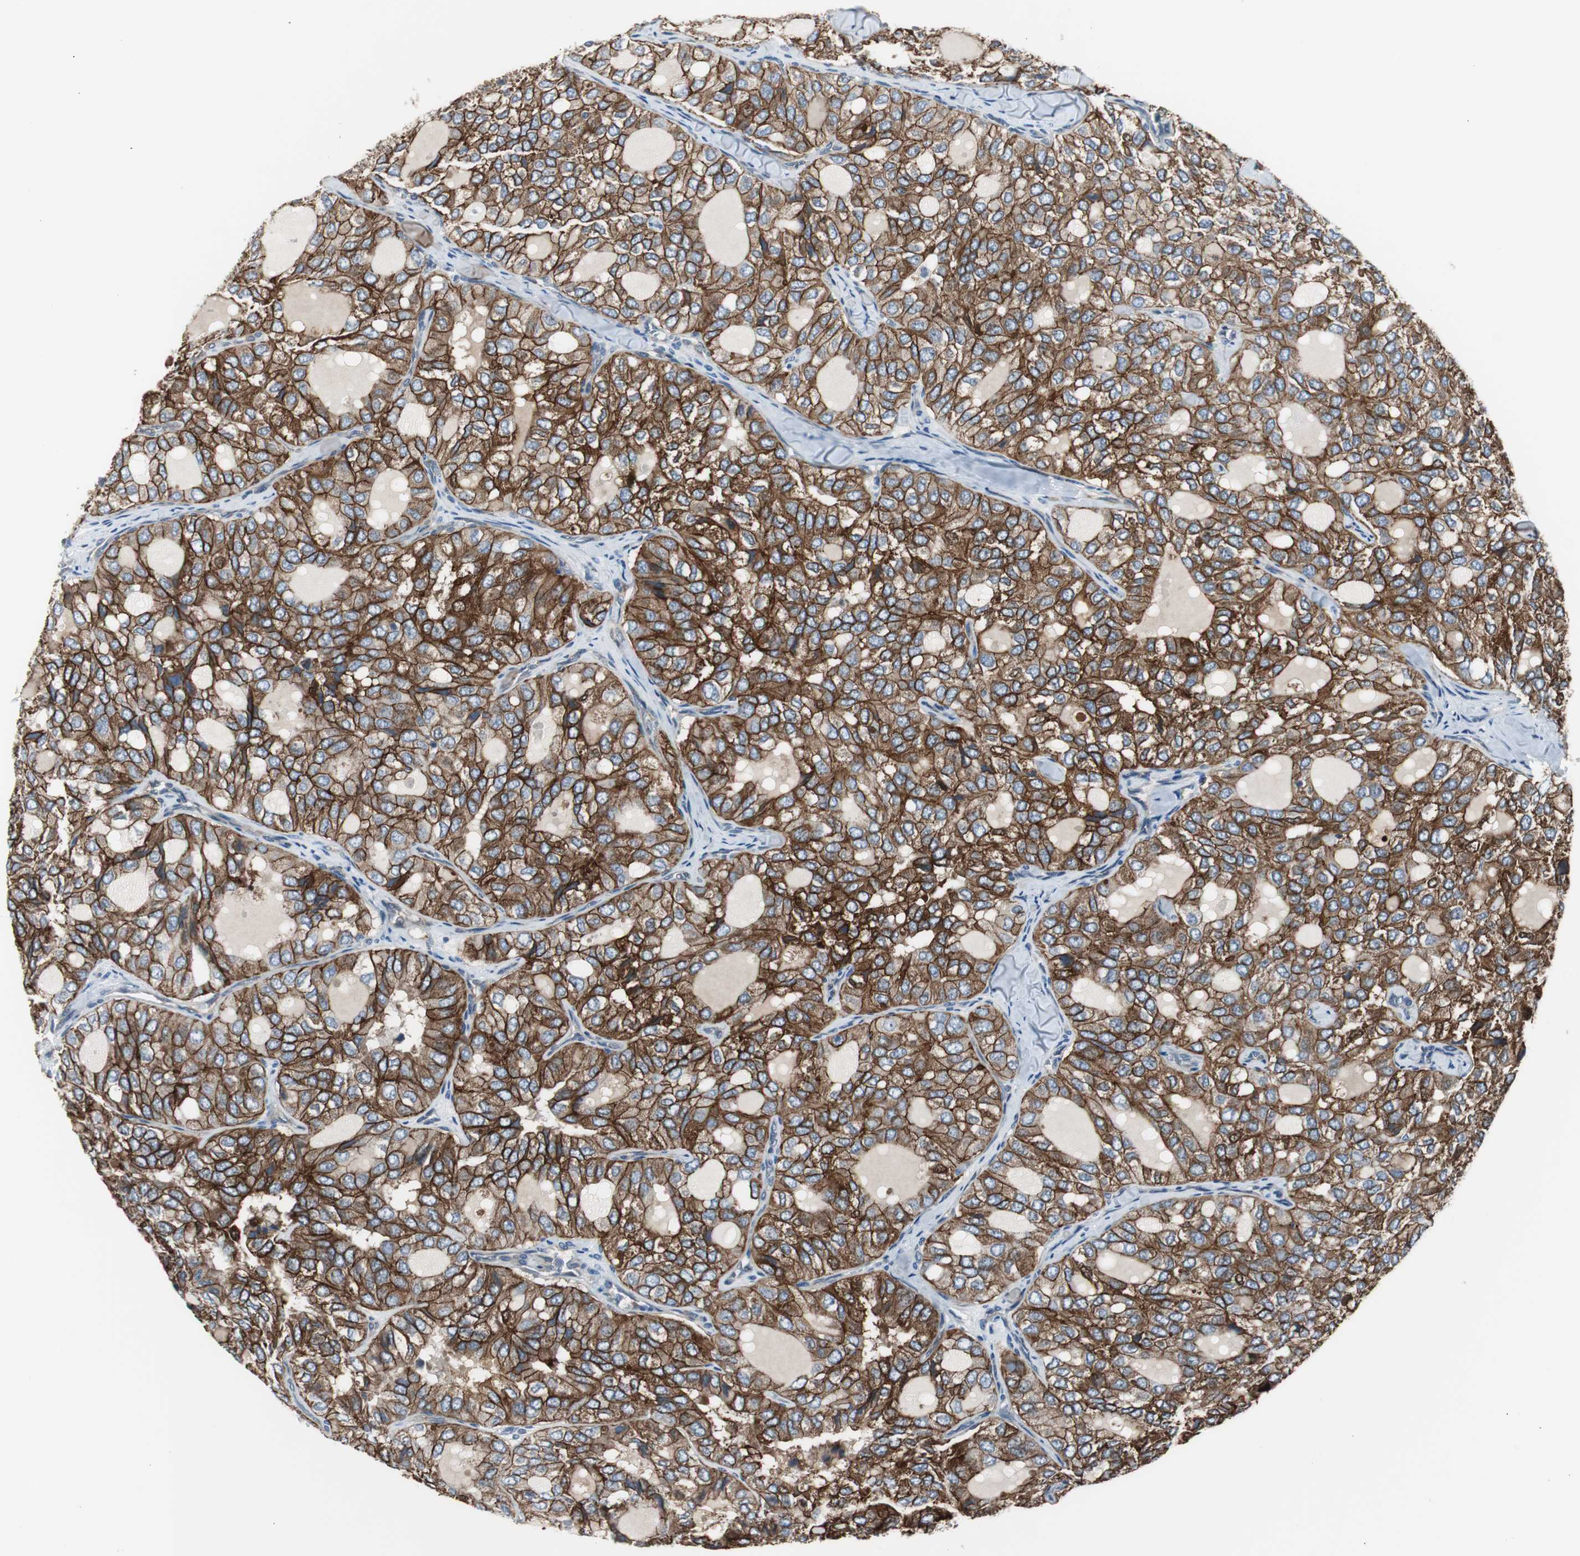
{"staining": {"intensity": "strong", "quantity": ">75%", "location": "cytoplasmic/membranous"}, "tissue": "thyroid cancer", "cell_type": "Tumor cells", "image_type": "cancer", "snomed": [{"axis": "morphology", "description": "Follicular adenoma carcinoma, NOS"}, {"axis": "topography", "description": "Thyroid gland"}], "caption": "Protein expression analysis of follicular adenoma carcinoma (thyroid) reveals strong cytoplasmic/membranous expression in approximately >75% of tumor cells. The staining is performed using DAB (3,3'-diaminobenzidine) brown chromogen to label protein expression. The nuclei are counter-stained blue using hematoxylin.", "gene": "STXBP4", "patient": {"sex": "male", "age": 75}}